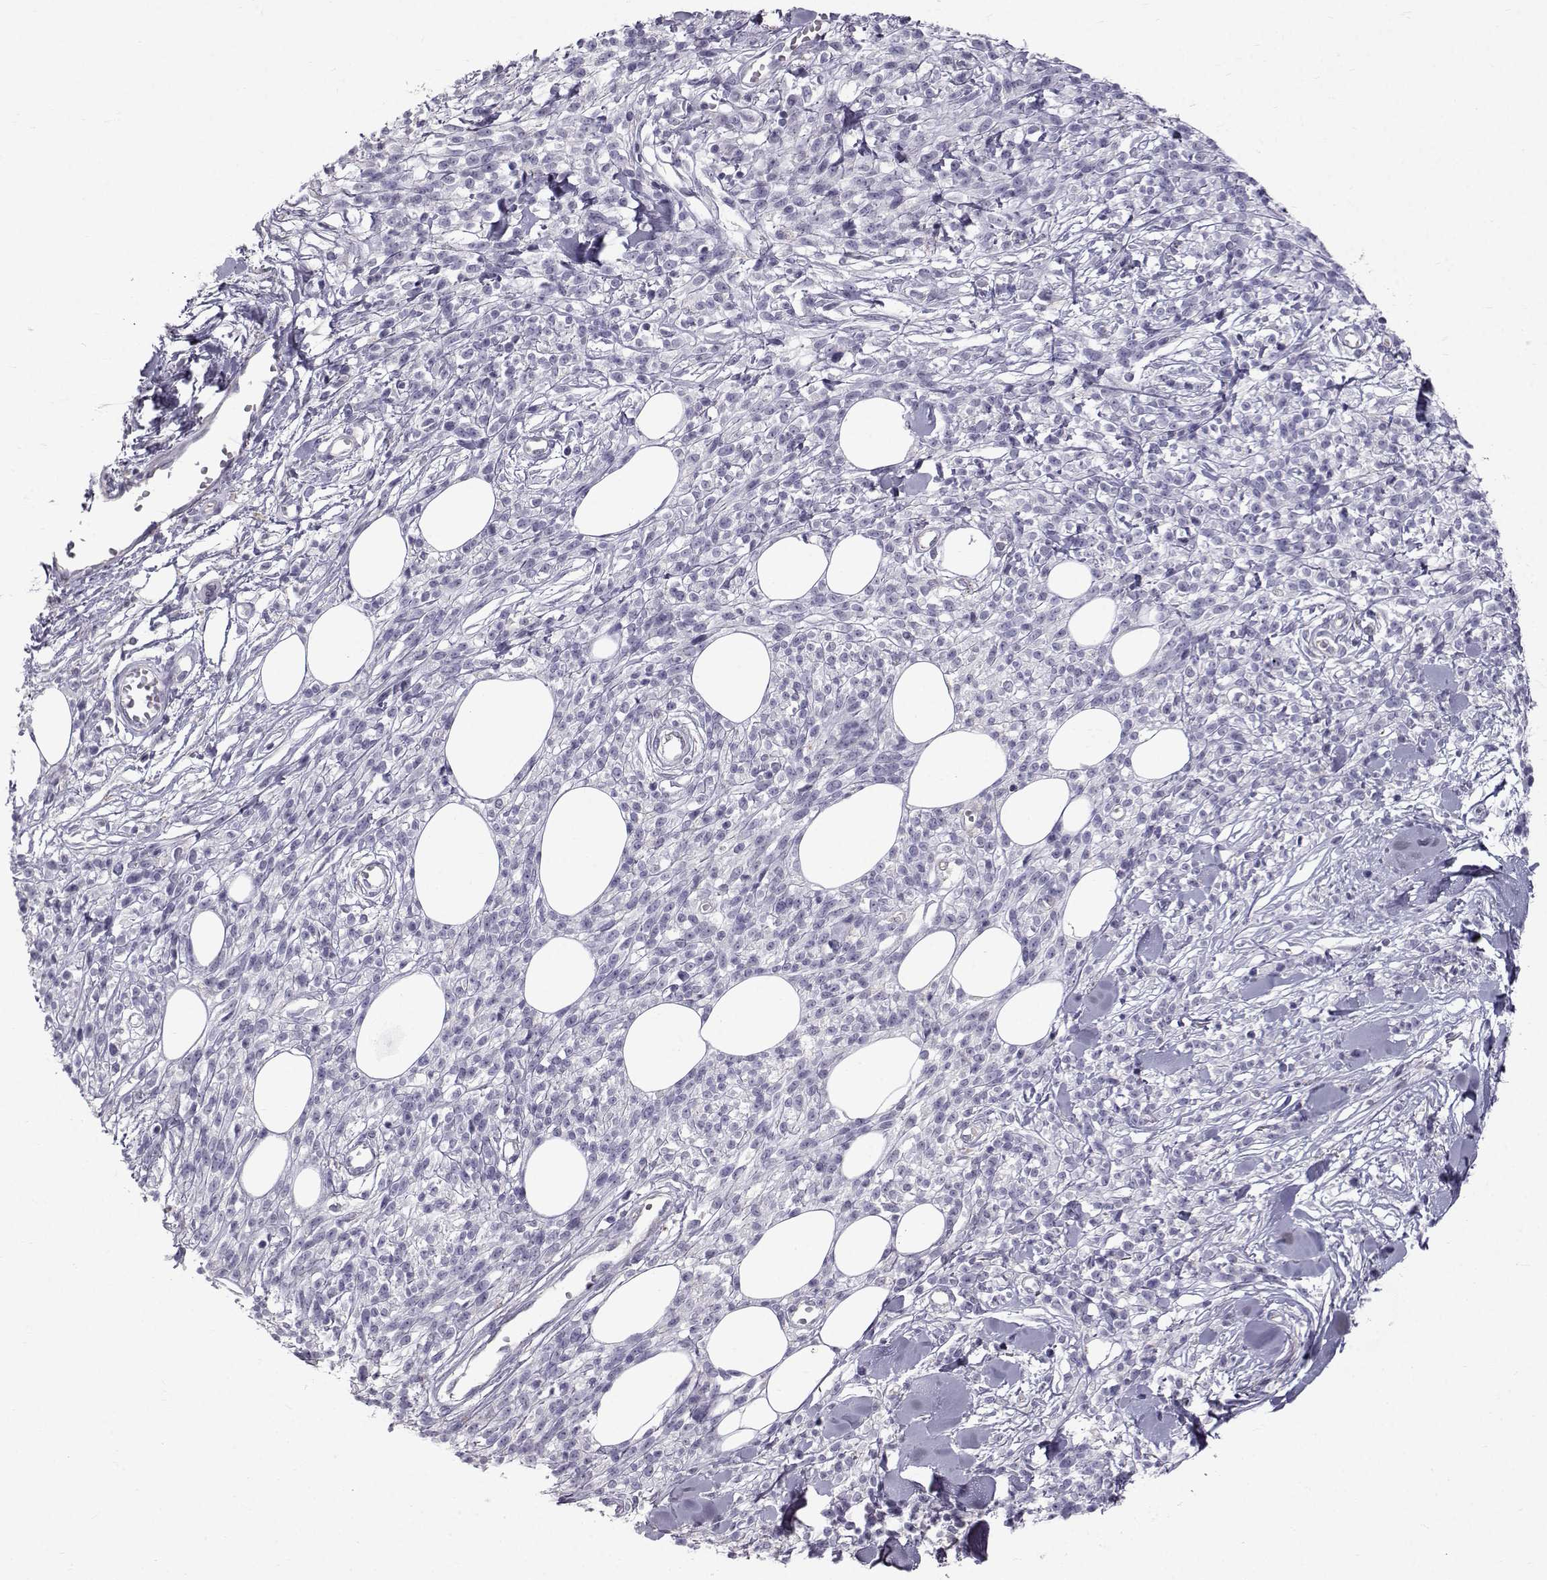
{"staining": {"intensity": "negative", "quantity": "none", "location": "none"}, "tissue": "melanoma", "cell_type": "Tumor cells", "image_type": "cancer", "snomed": [{"axis": "morphology", "description": "Malignant melanoma, NOS"}, {"axis": "topography", "description": "Skin"}, {"axis": "topography", "description": "Skin of trunk"}], "caption": "DAB immunohistochemical staining of malignant melanoma reveals no significant staining in tumor cells.", "gene": "CALCR", "patient": {"sex": "male", "age": 74}}